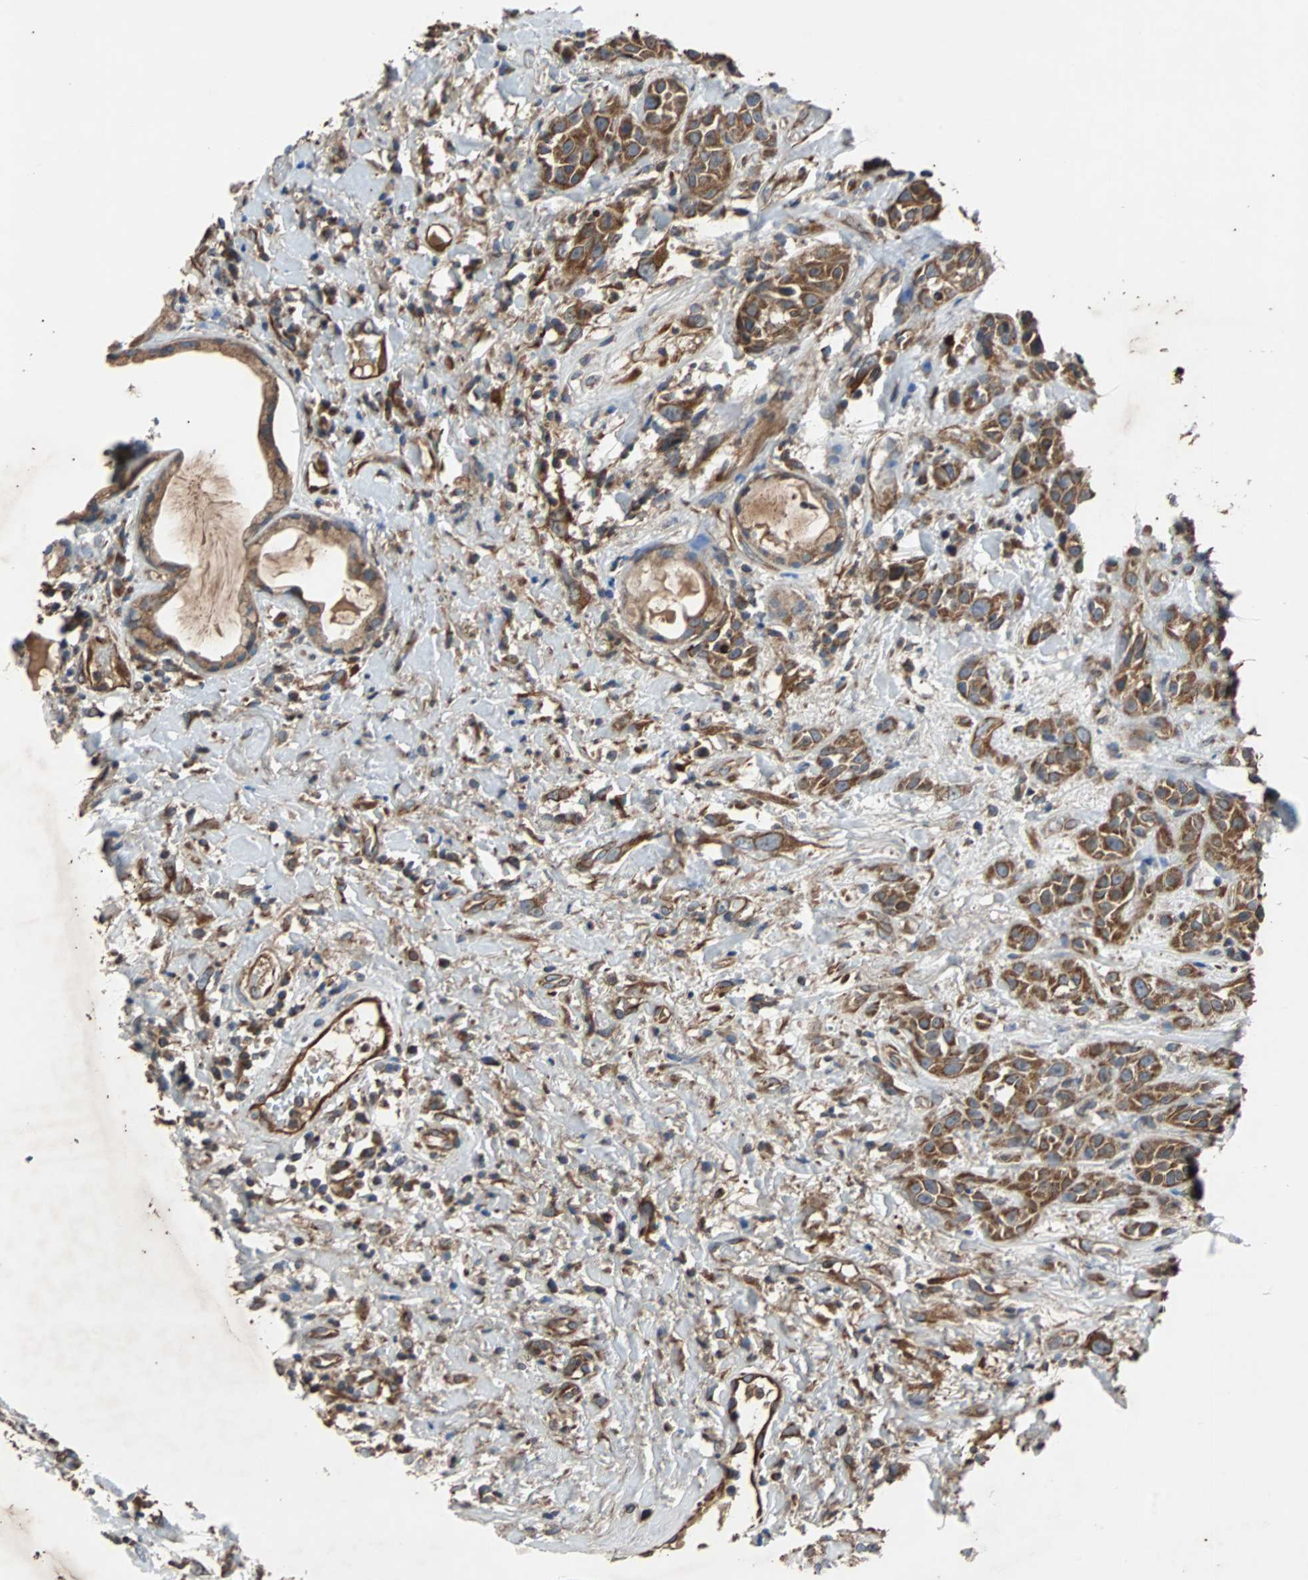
{"staining": {"intensity": "moderate", "quantity": ">75%", "location": "cytoplasmic/membranous"}, "tissue": "head and neck cancer", "cell_type": "Tumor cells", "image_type": "cancer", "snomed": [{"axis": "morphology", "description": "Squamous cell carcinoma, NOS"}, {"axis": "topography", "description": "Head-Neck"}], "caption": "An immunohistochemistry image of neoplastic tissue is shown. Protein staining in brown labels moderate cytoplasmic/membranous positivity in squamous cell carcinoma (head and neck) within tumor cells.", "gene": "ACTR3", "patient": {"sex": "male", "age": 62}}